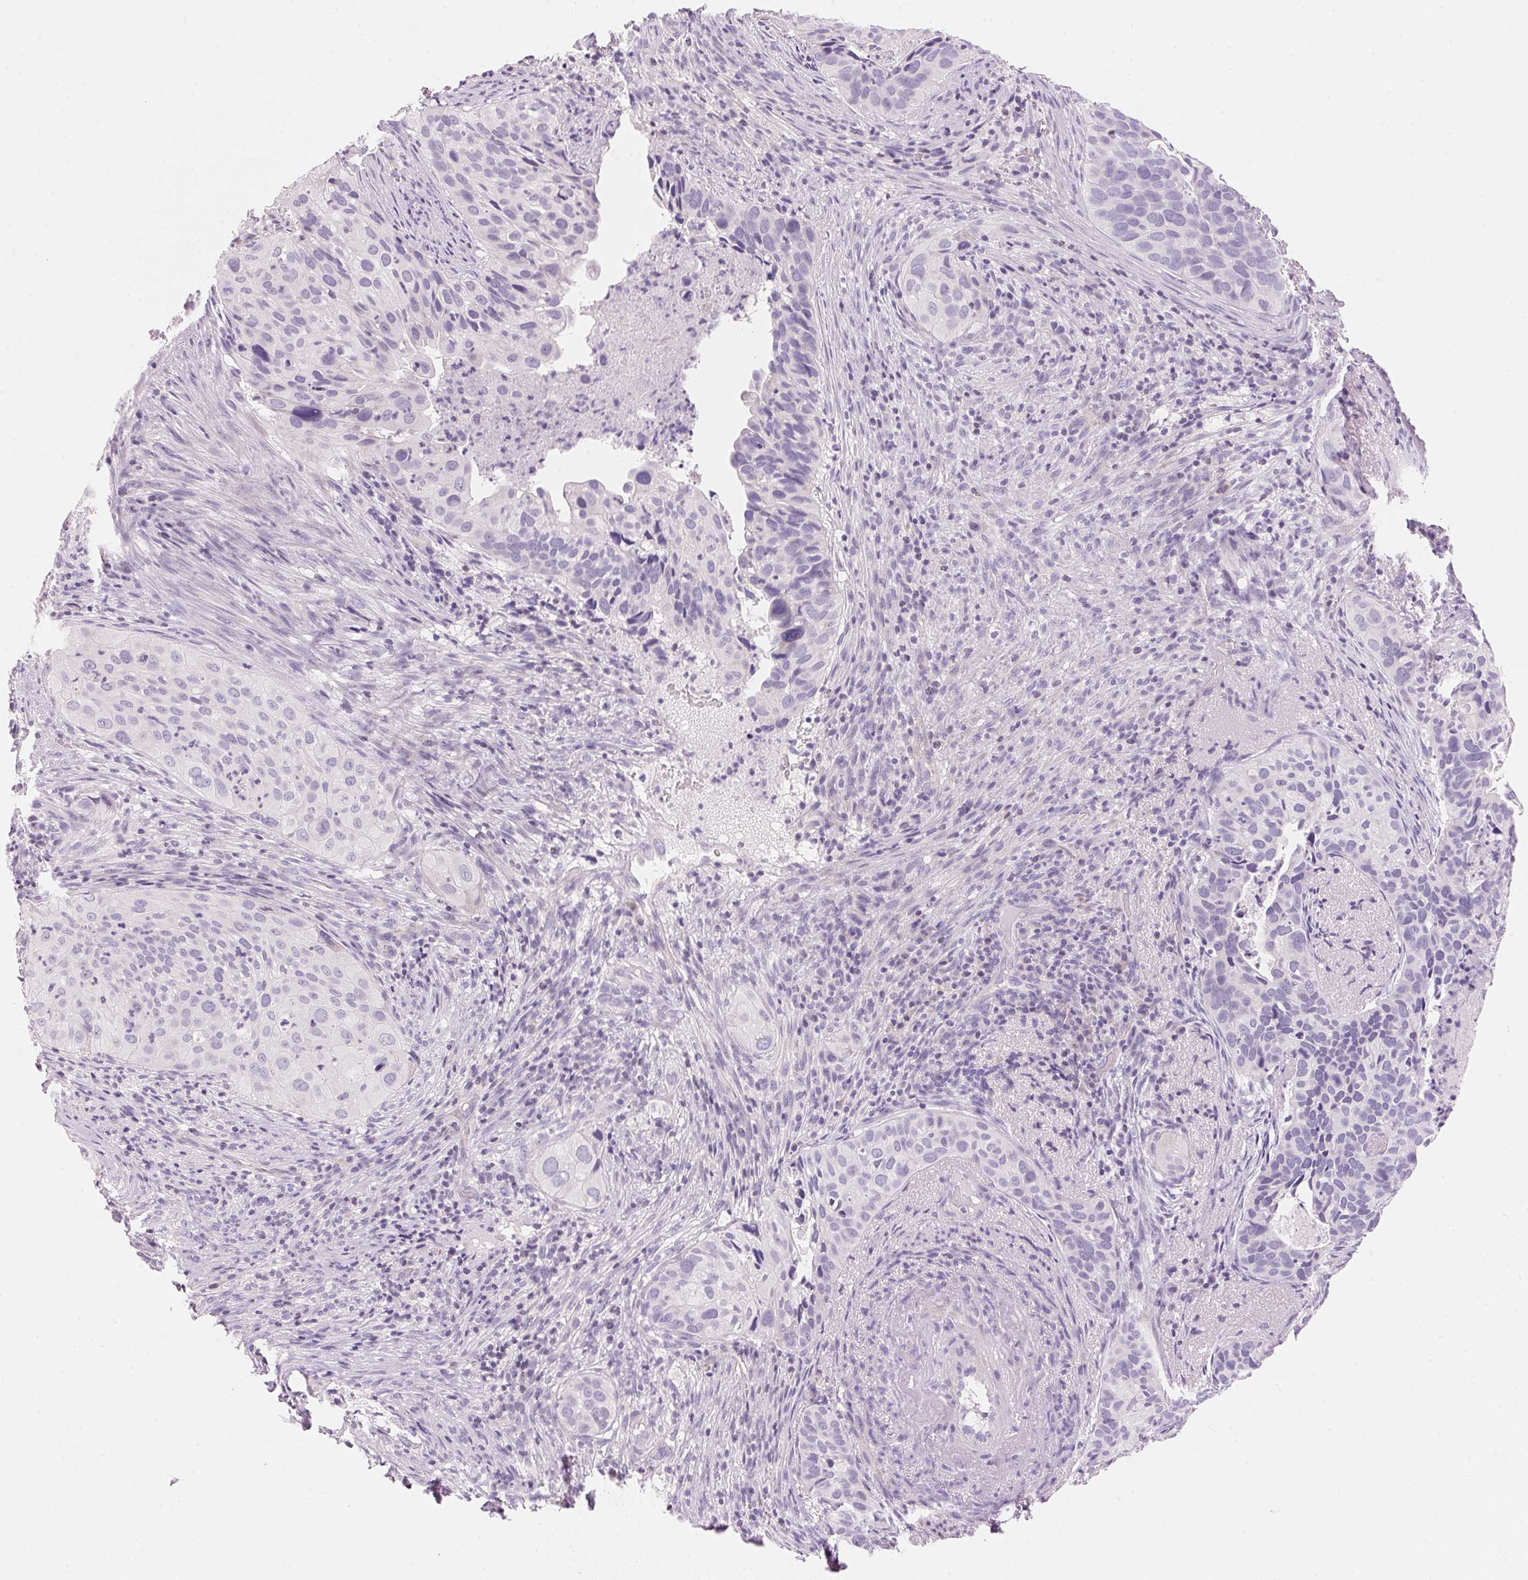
{"staining": {"intensity": "negative", "quantity": "none", "location": "none"}, "tissue": "cervical cancer", "cell_type": "Tumor cells", "image_type": "cancer", "snomed": [{"axis": "morphology", "description": "Squamous cell carcinoma, NOS"}, {"axis": "topography", "description": "Cervix"}], "caption": "Immunohistochemistry (IHC) of human squamous cell carcinoma (cervical) shows no positivity in tumor cells.", "gene": "CYP11B1", "patient": {"sex": "female", "age": 38}}